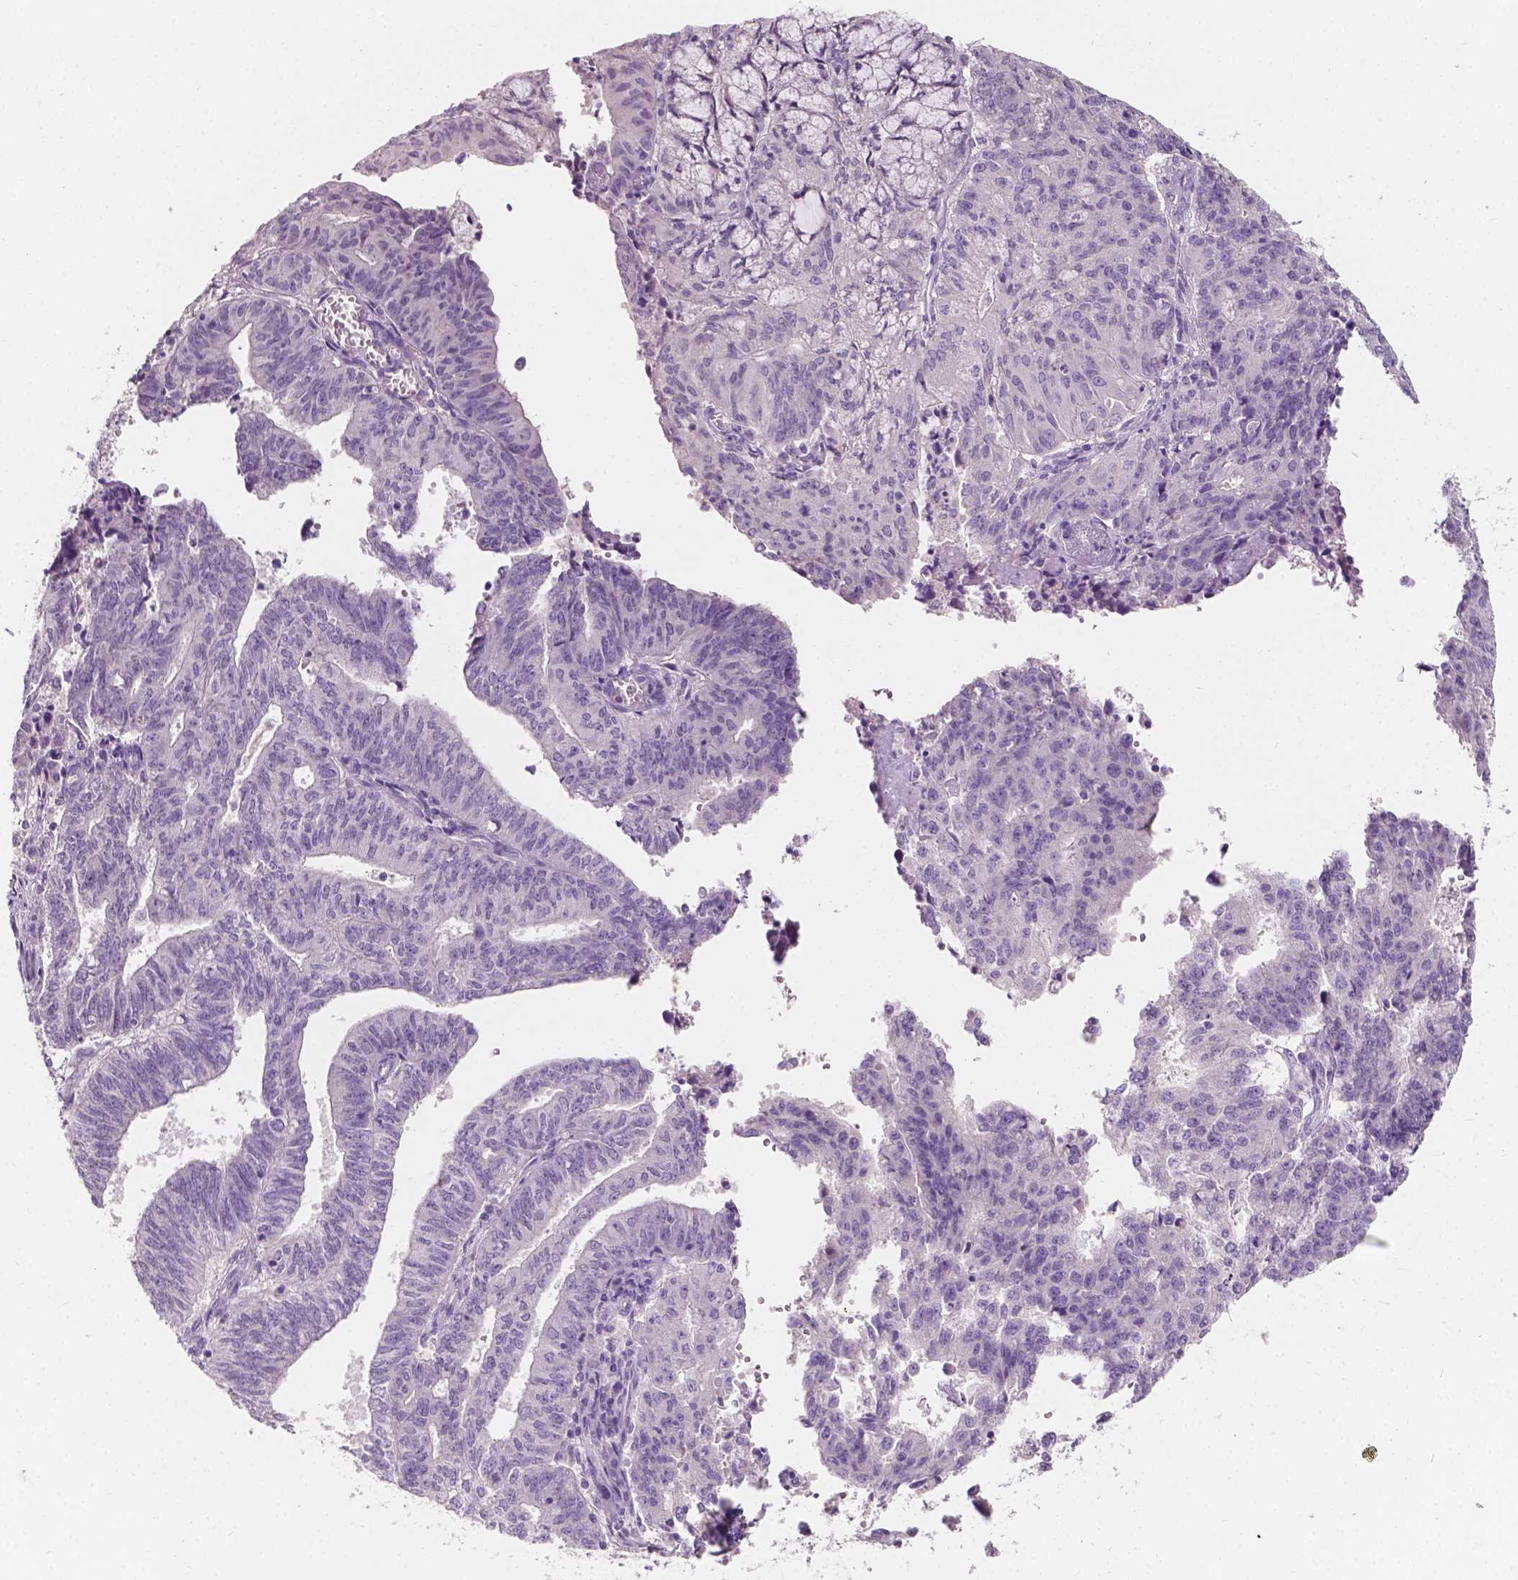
{"staining": {"intensity": "negative", "quantity": "none", "location": "none"}, "tissue": "endometrial cancer", "cell_type": "Tumor cells", "image_type": "cancer", "snomed": [{"axis": "morphology", "description": "Adenocarcinoma, NOS"}, {"axis": "topography", "description": "Endometrium"}], "caption": "This is an IHC image of endometrial adenocarcinoma. There is no staining in tumor cells.", "gene": "TAL1", "patient": {"sex": "female", "age": 82}}